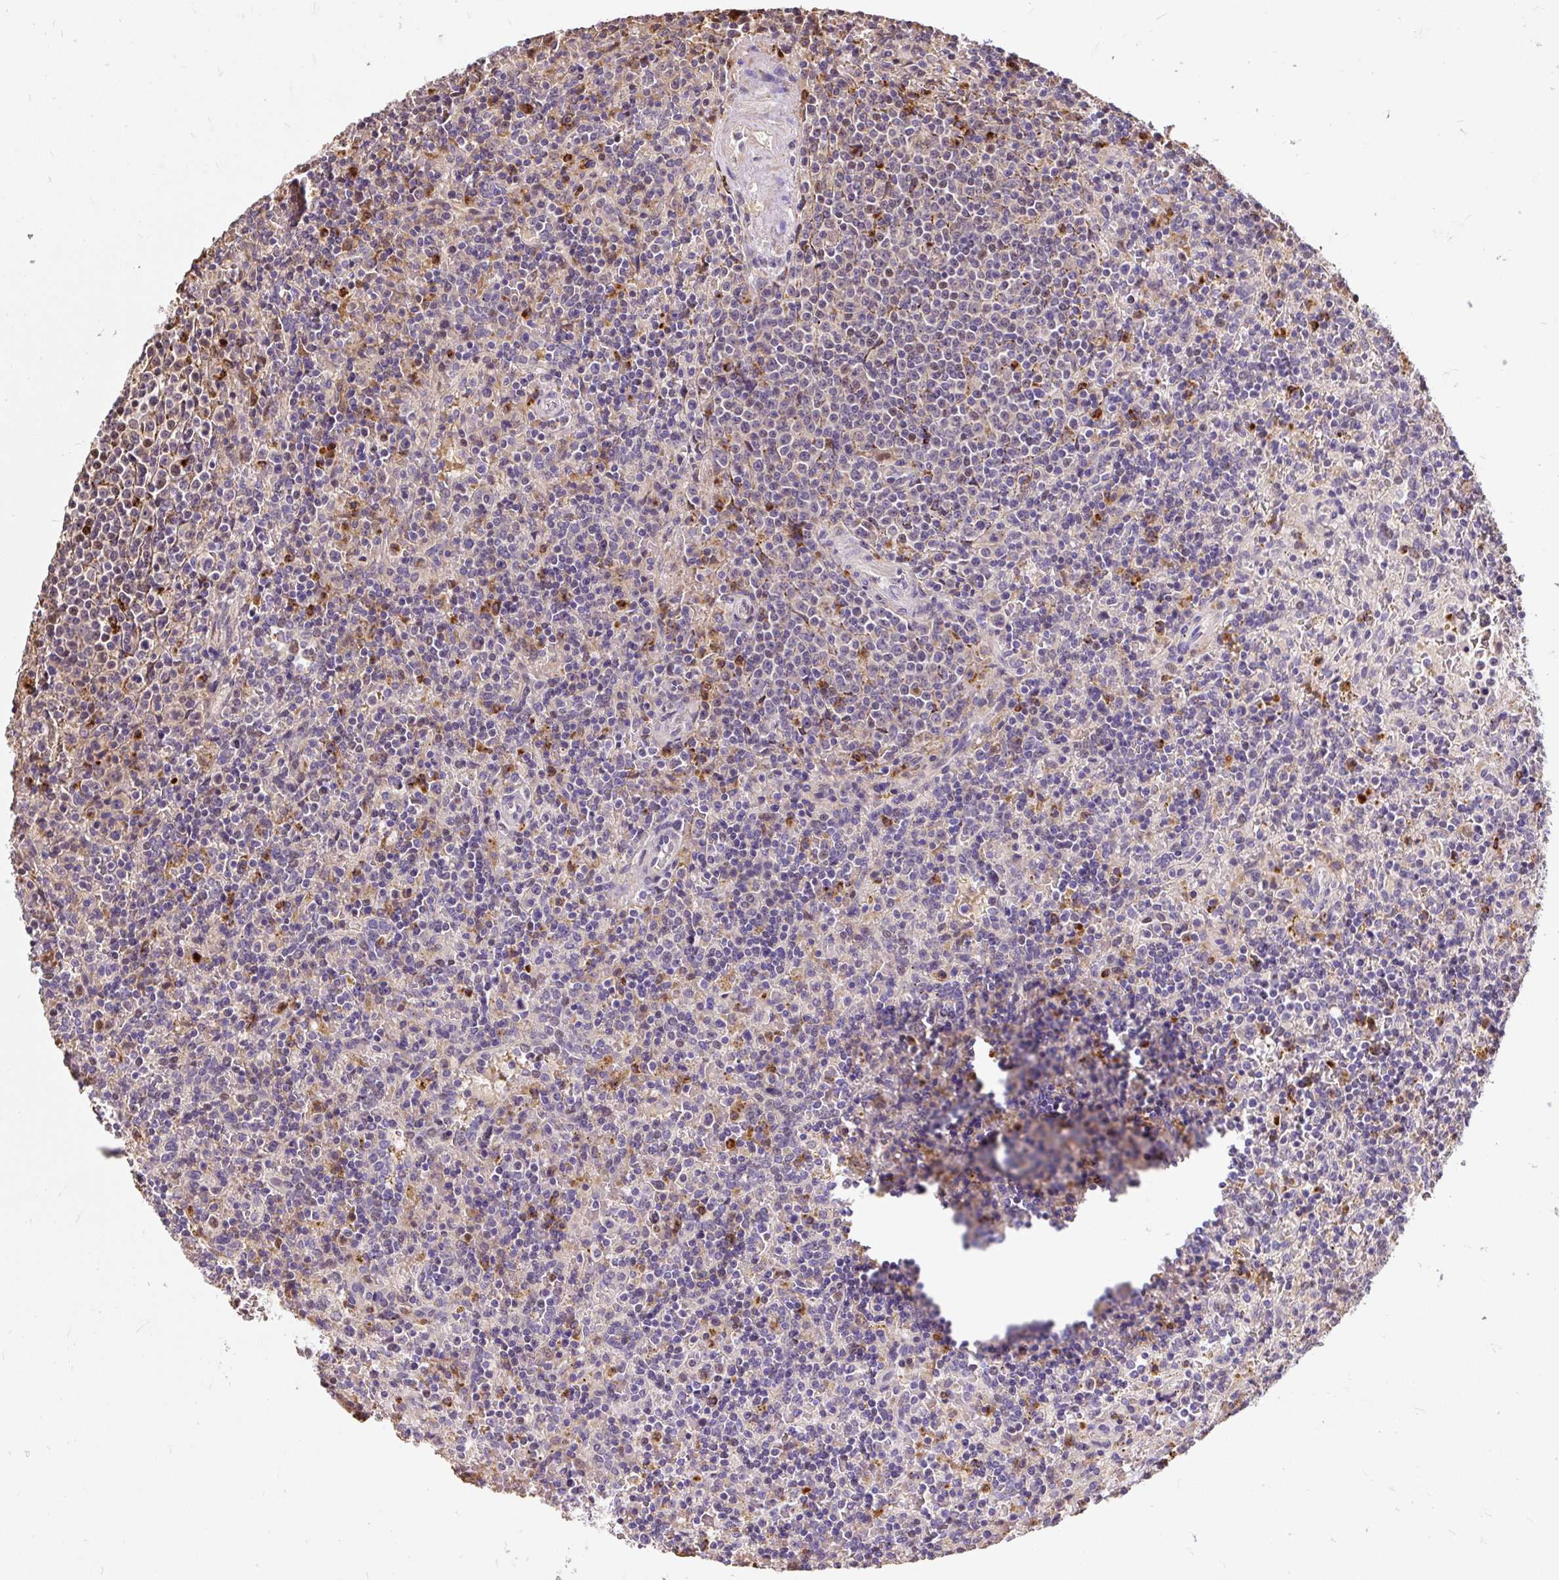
{"staining": {"intensity": "negative", "quantity": "none", "location": "none"}, "tissue": "lymphoma", "cell_type": "Tumor cells", "image_type": "cancer", "snomed": [{"axis": "morphology", "description": "Malignant lymphoma, non-Hodgkin's type, Low grade"}, {"axis": "topography", "description": "Spleen"}], "caption": "High power microscopy micrograph of an immunohistochemistry histopathology image of lymphoma, revealing no significant expression in tumor cells.", "gene": "PUS7L", "patient": {"sex": "male", "age": 67}}